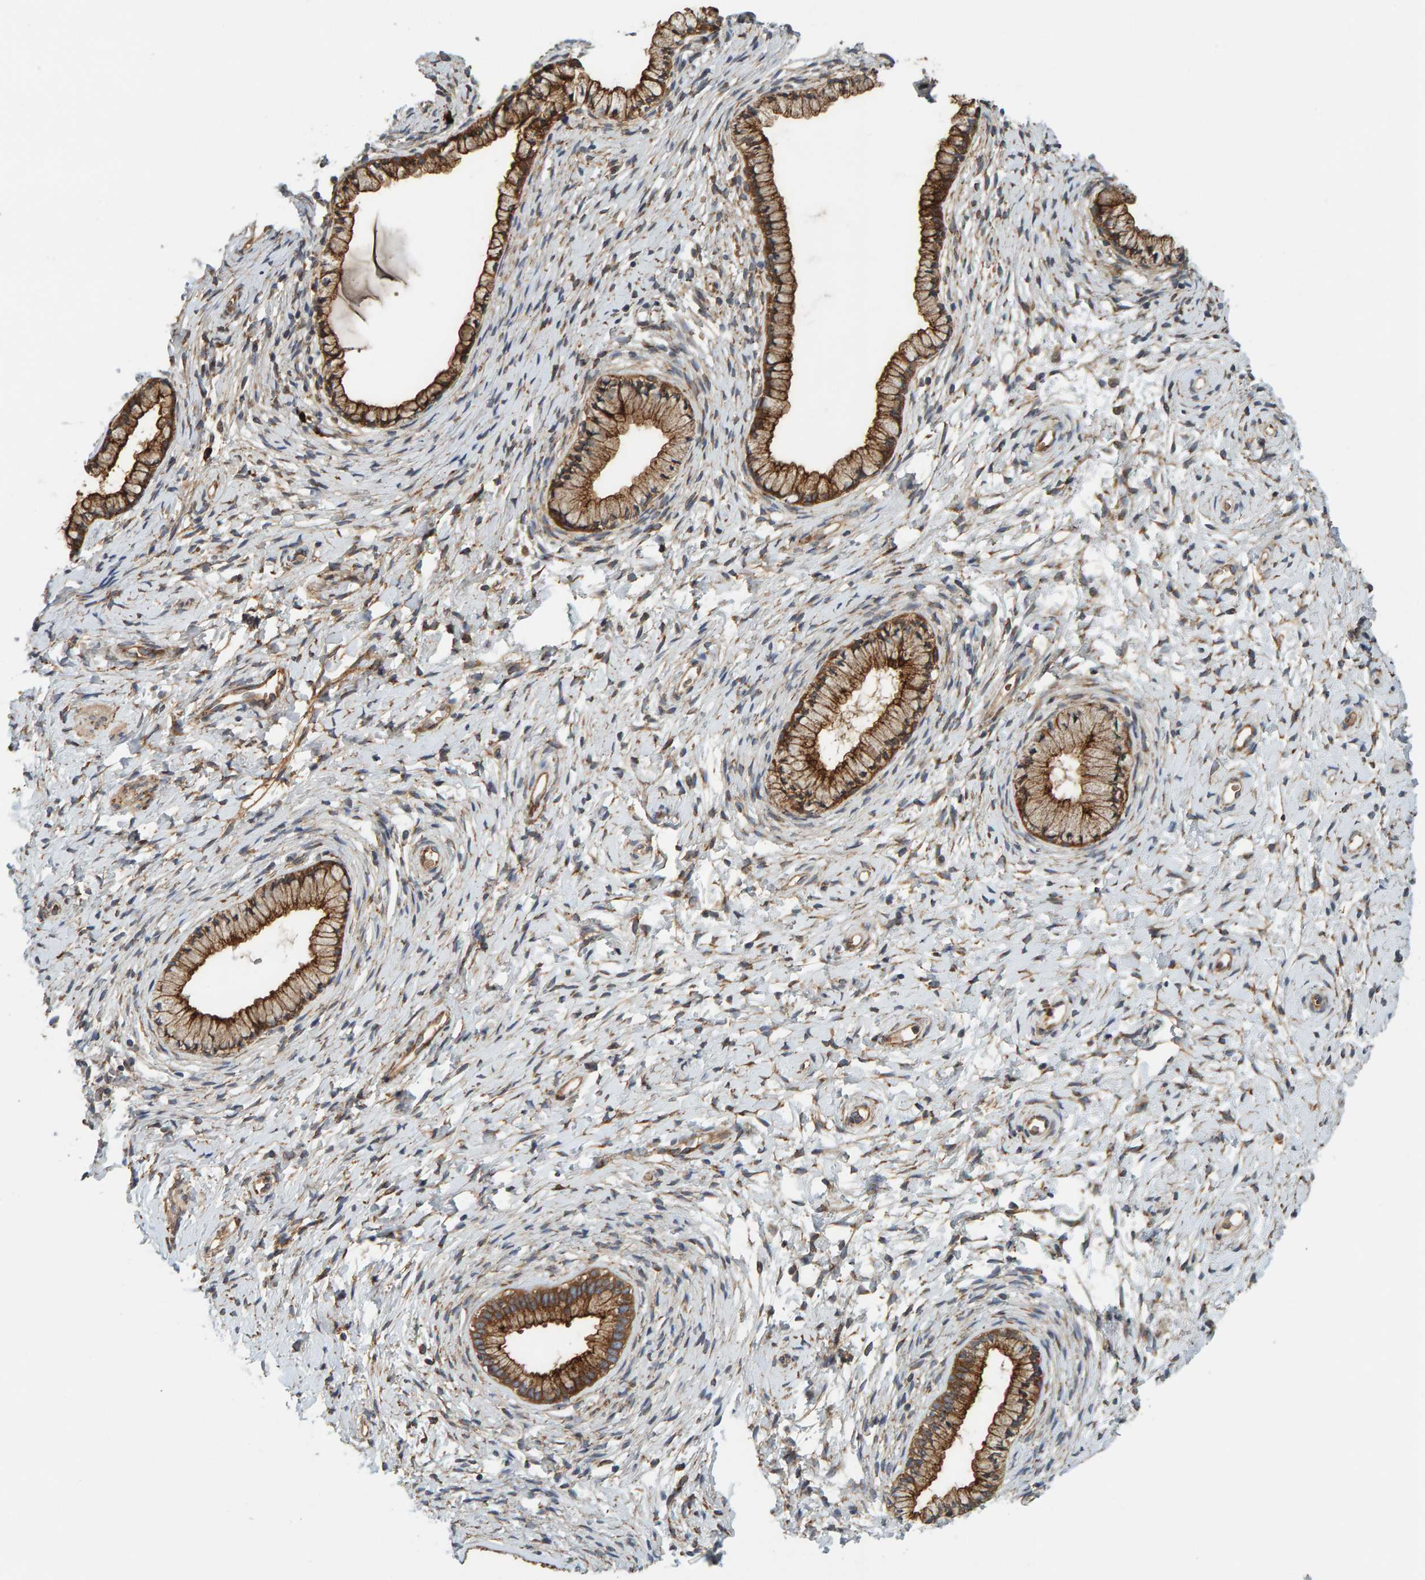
{"staining": {"intensity": "strong", "quantity": ">75%", "location": "cytoplasmic/membranous"}, "tissue": "cervix", "cell_type": "Glandular cells", "image_type": "normal", "snomed": [{"axis": "morphology", "description": "Normal tissue, NOS"}, {"axis": "topography", "description": "Cervix"}], "caption": "Immunohistochemistry image of unremarkable human cervix stained for a protein (brown), which shows high levels of strong cytoplasmic/membranous expression in about >75% of glandular cells.", "gene": "BAIAP2", "patient": {"sex": "female", "age": 72}}